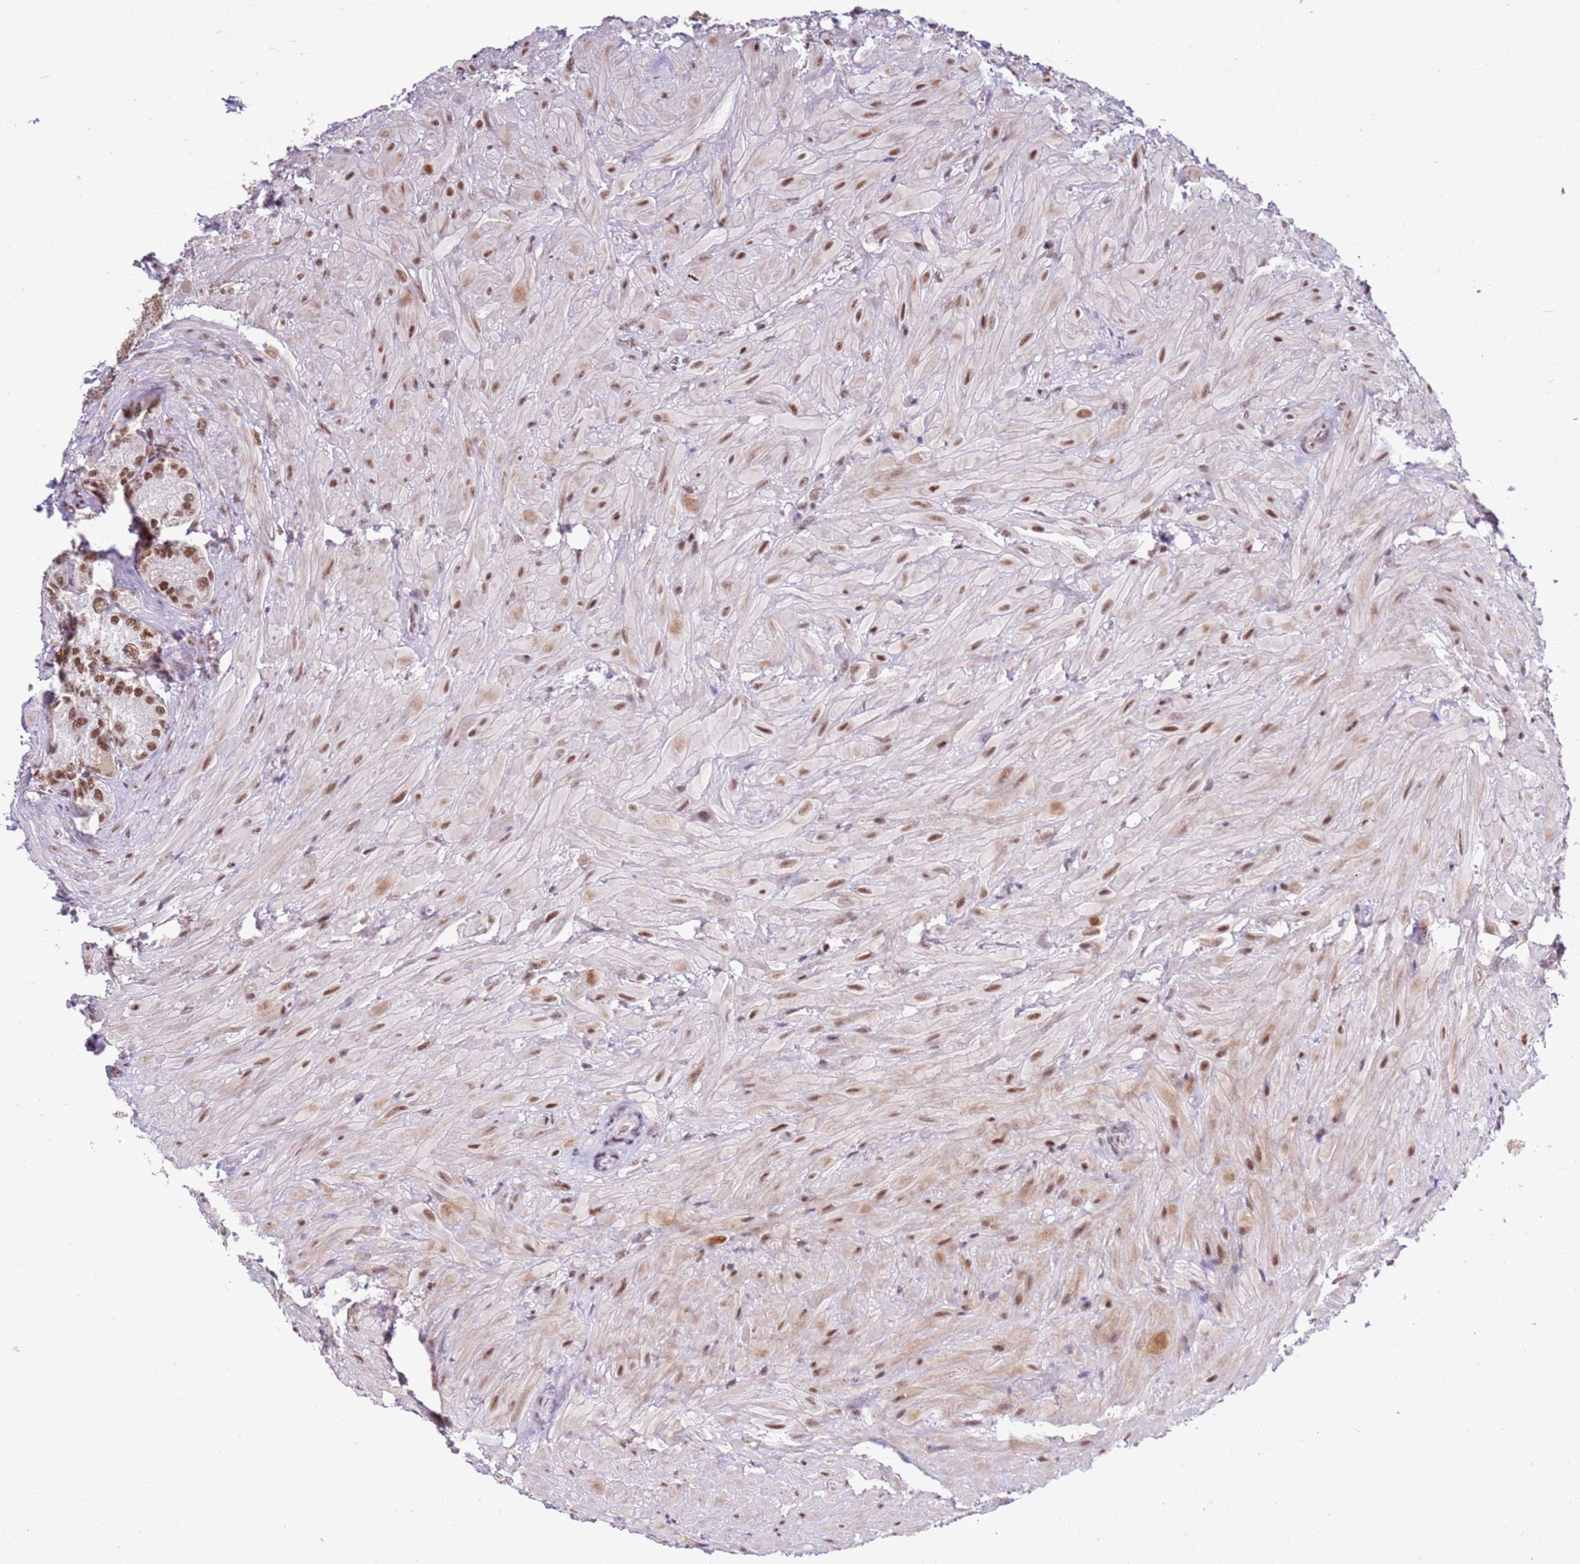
{"staining": {"intensity": "moderate", "quantity": ">75%", "location": "nuclear"}, "tissue": "seminal vesicle", "cell_type": "Glandular cells", "image_type": "normal", "snomed": [{"axis": "morphology", "description": "Normal tissue, NOS"}, {"axis": "topography", "description": "Seminal veicle"}], "caption": "Moderate nuclear staining is appreciated in approximately >75% of glandular cells in benign seminal vesicle. (DAB (3,3'-diaminobenzidine) IHC with brightfield microscopy, high magnification).", "gene": "AKAP8L", "patient": {"sex": "male", "age": 62}}